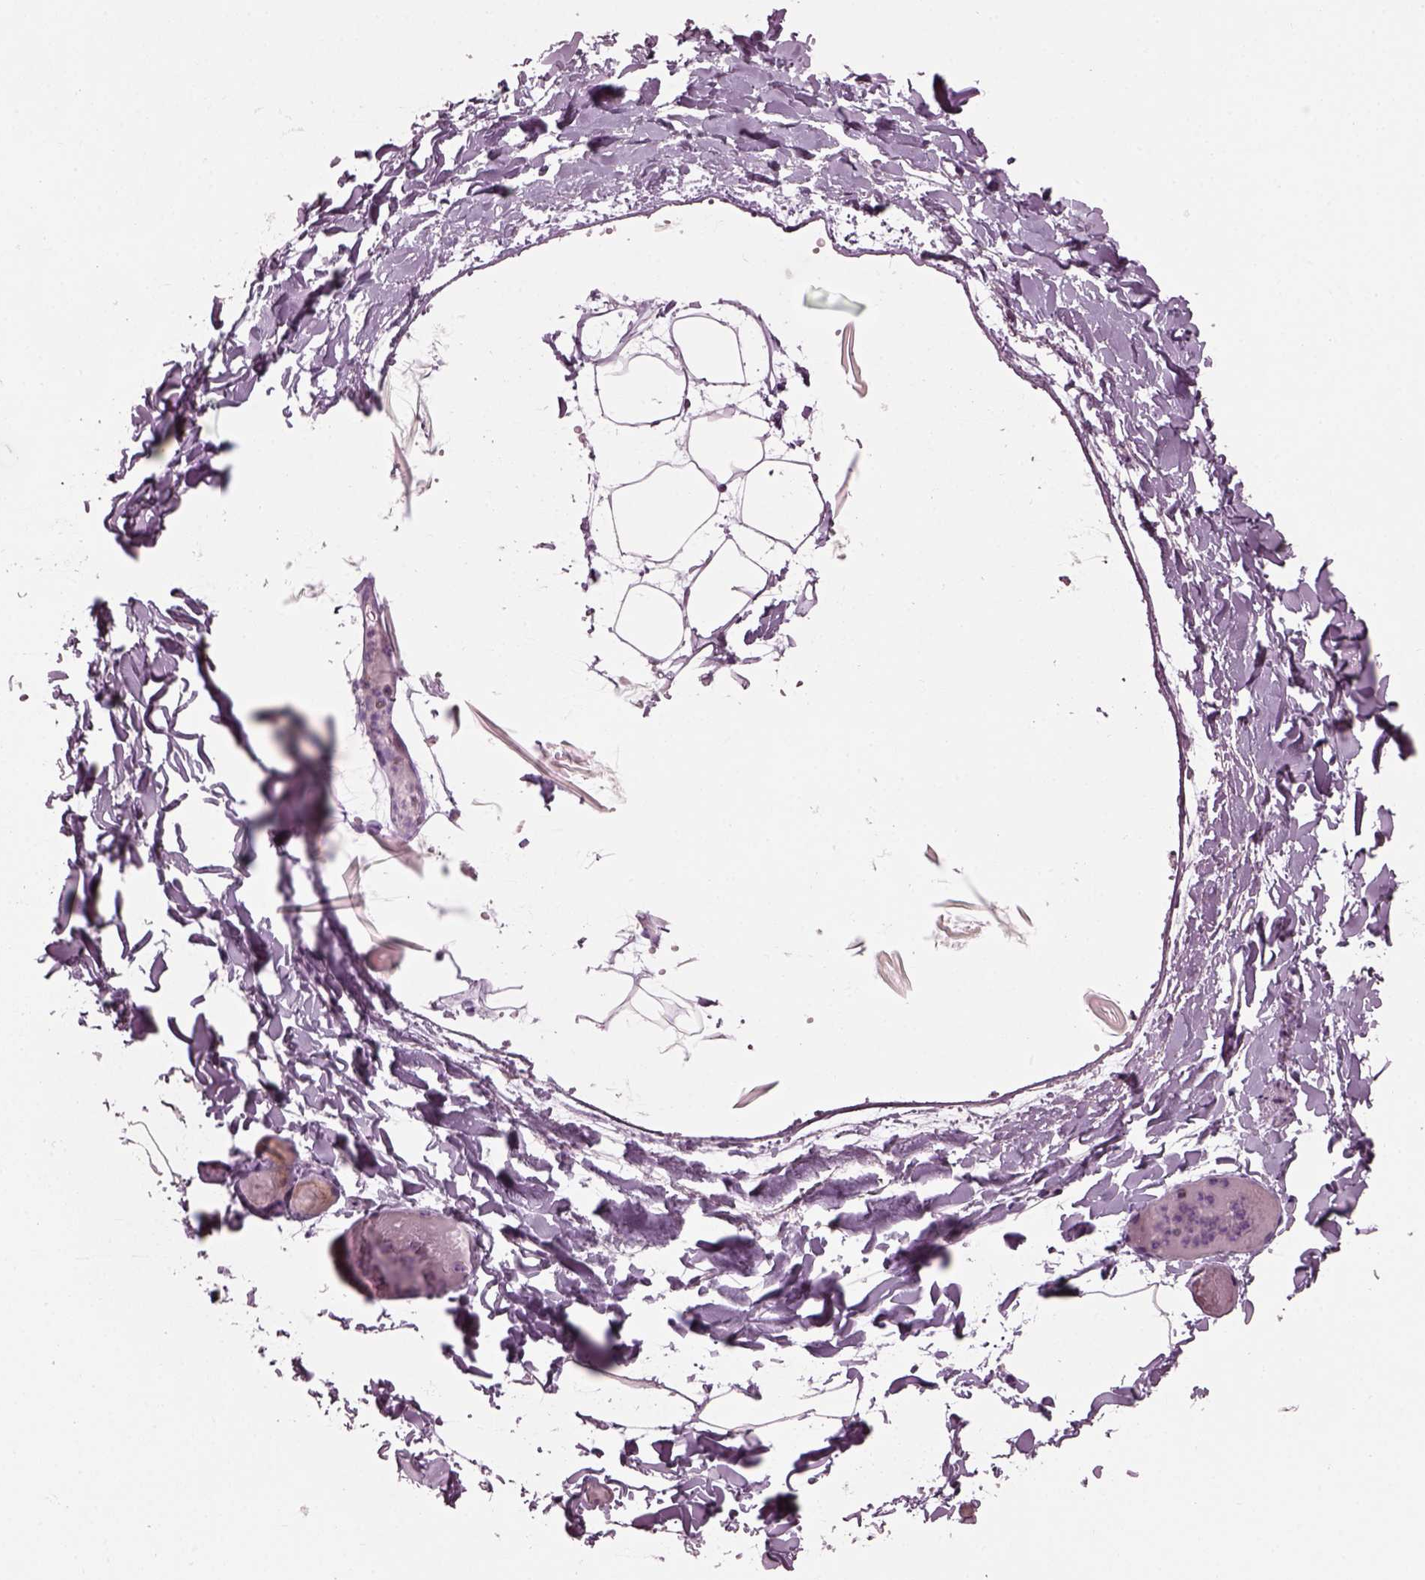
{"staining": {"intensity": "negative", "quantity": "none", "location": "none"}, "tissue": "adipose tissue", "cell_type": "Adipocytes", "image_type": "normal", "snomed": [{"axis": "morphology", "description": "Normal tissue, NOS"}, {"axis": "topography", "description": "Gallbladder"}, {"axis": "topography", "description": "Peripheral nerve tissue"}], "caption": "An IHC micrograph of normal adipose tissue is shown. There is no staining in adipocytes of adipose tissue.", "gene": "DPYSL5", "patient": {"sex": "female", "age": 45}}